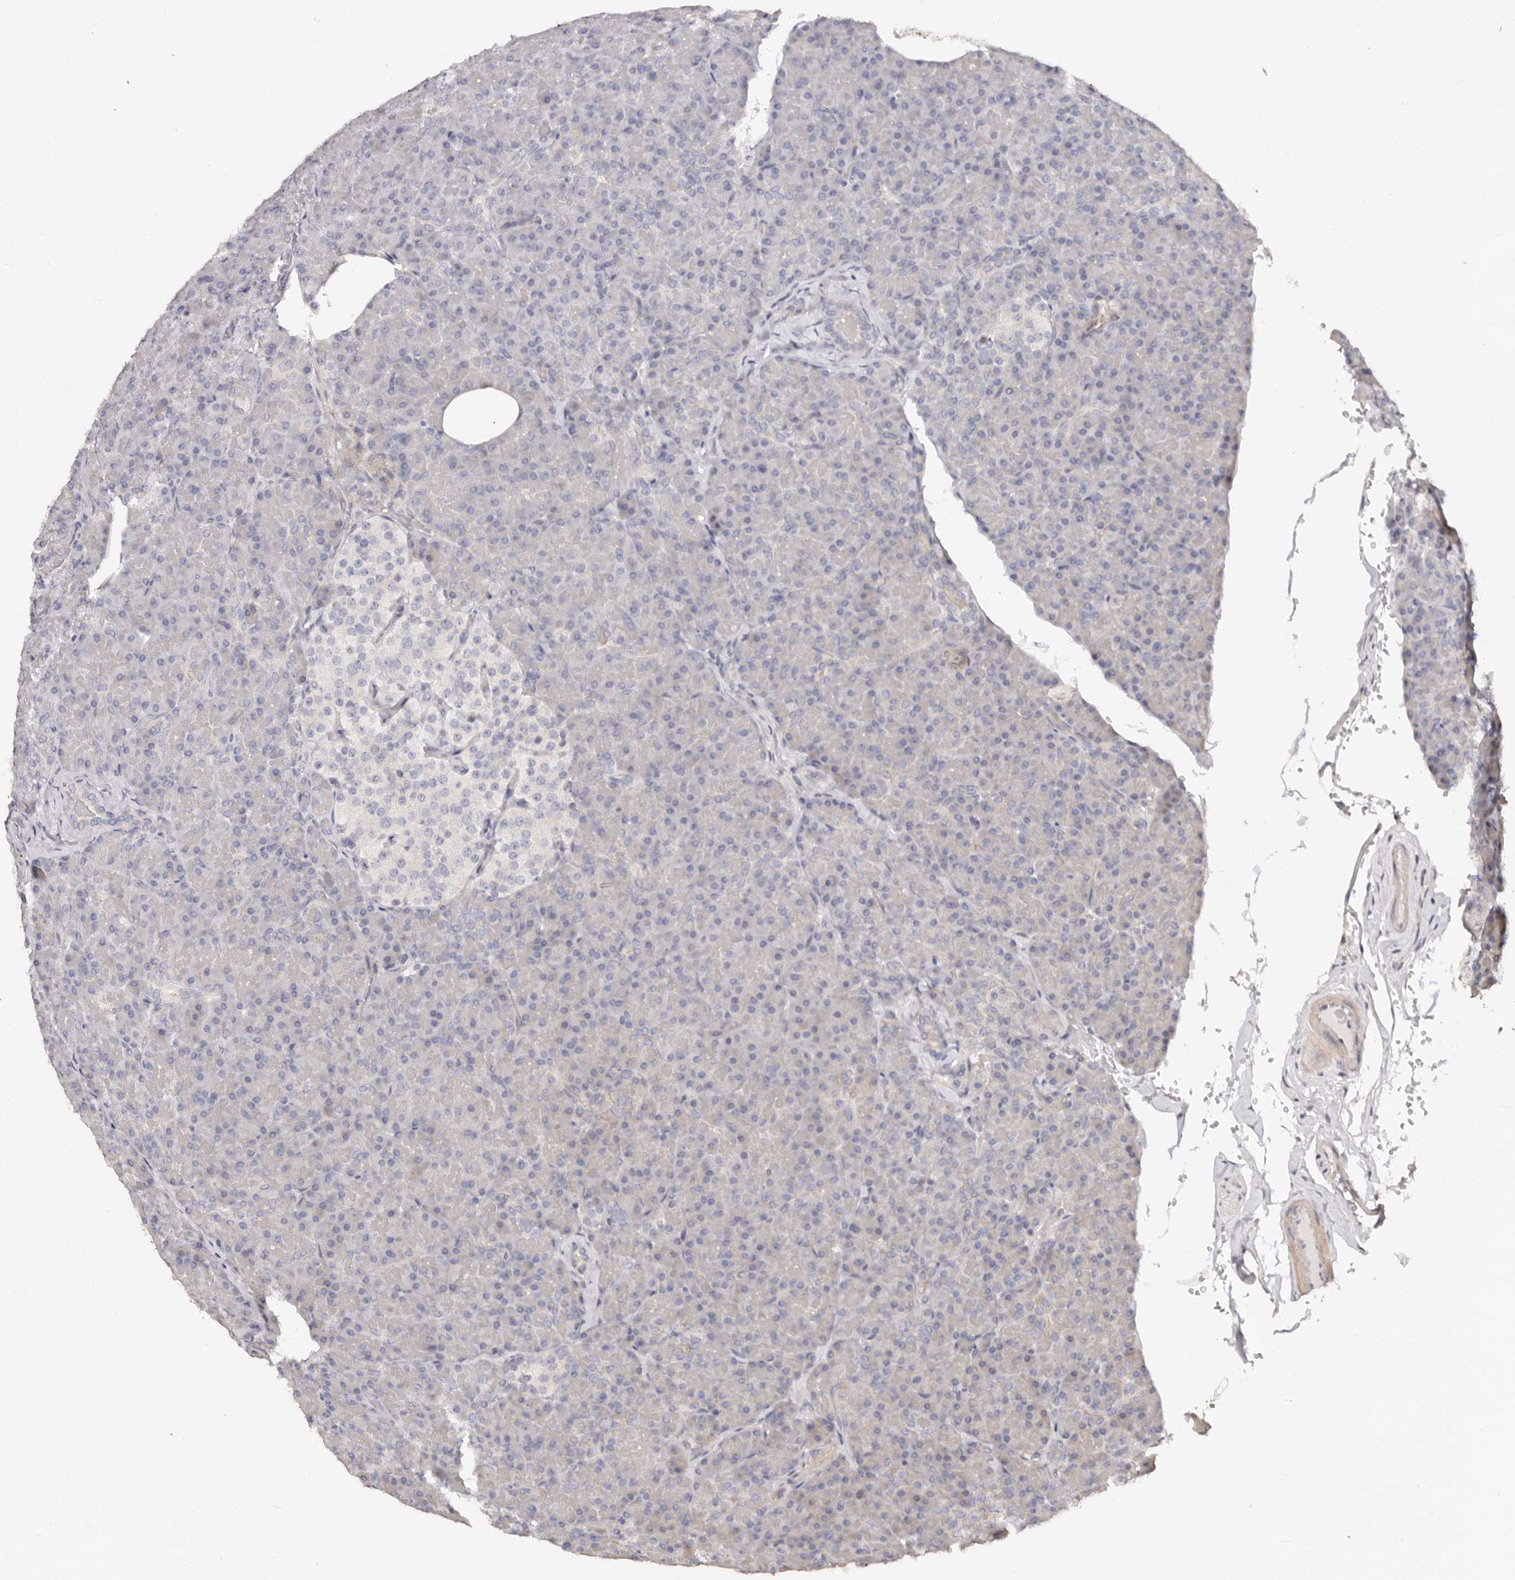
{"staining": {"intensity": "weak", "quantity": "<25%", "location": "cytoplasmic/membranous"}, "tissue": "pancreas", "cell_type": "Exocrine glandular cells", "image_type": "normal", "snomed": [{"axis": "morphology", "description": "Normal tissue, NOS"}, {"axis": "topography", "description": "Pancreas"}], "caption": "IHC image of unremarkable human pancreas stained for a protein (brown), which reveals no staining in exocrine glandular cells.", "gene": "APOL6", "patient": {"sex": "female", "age": 43}}